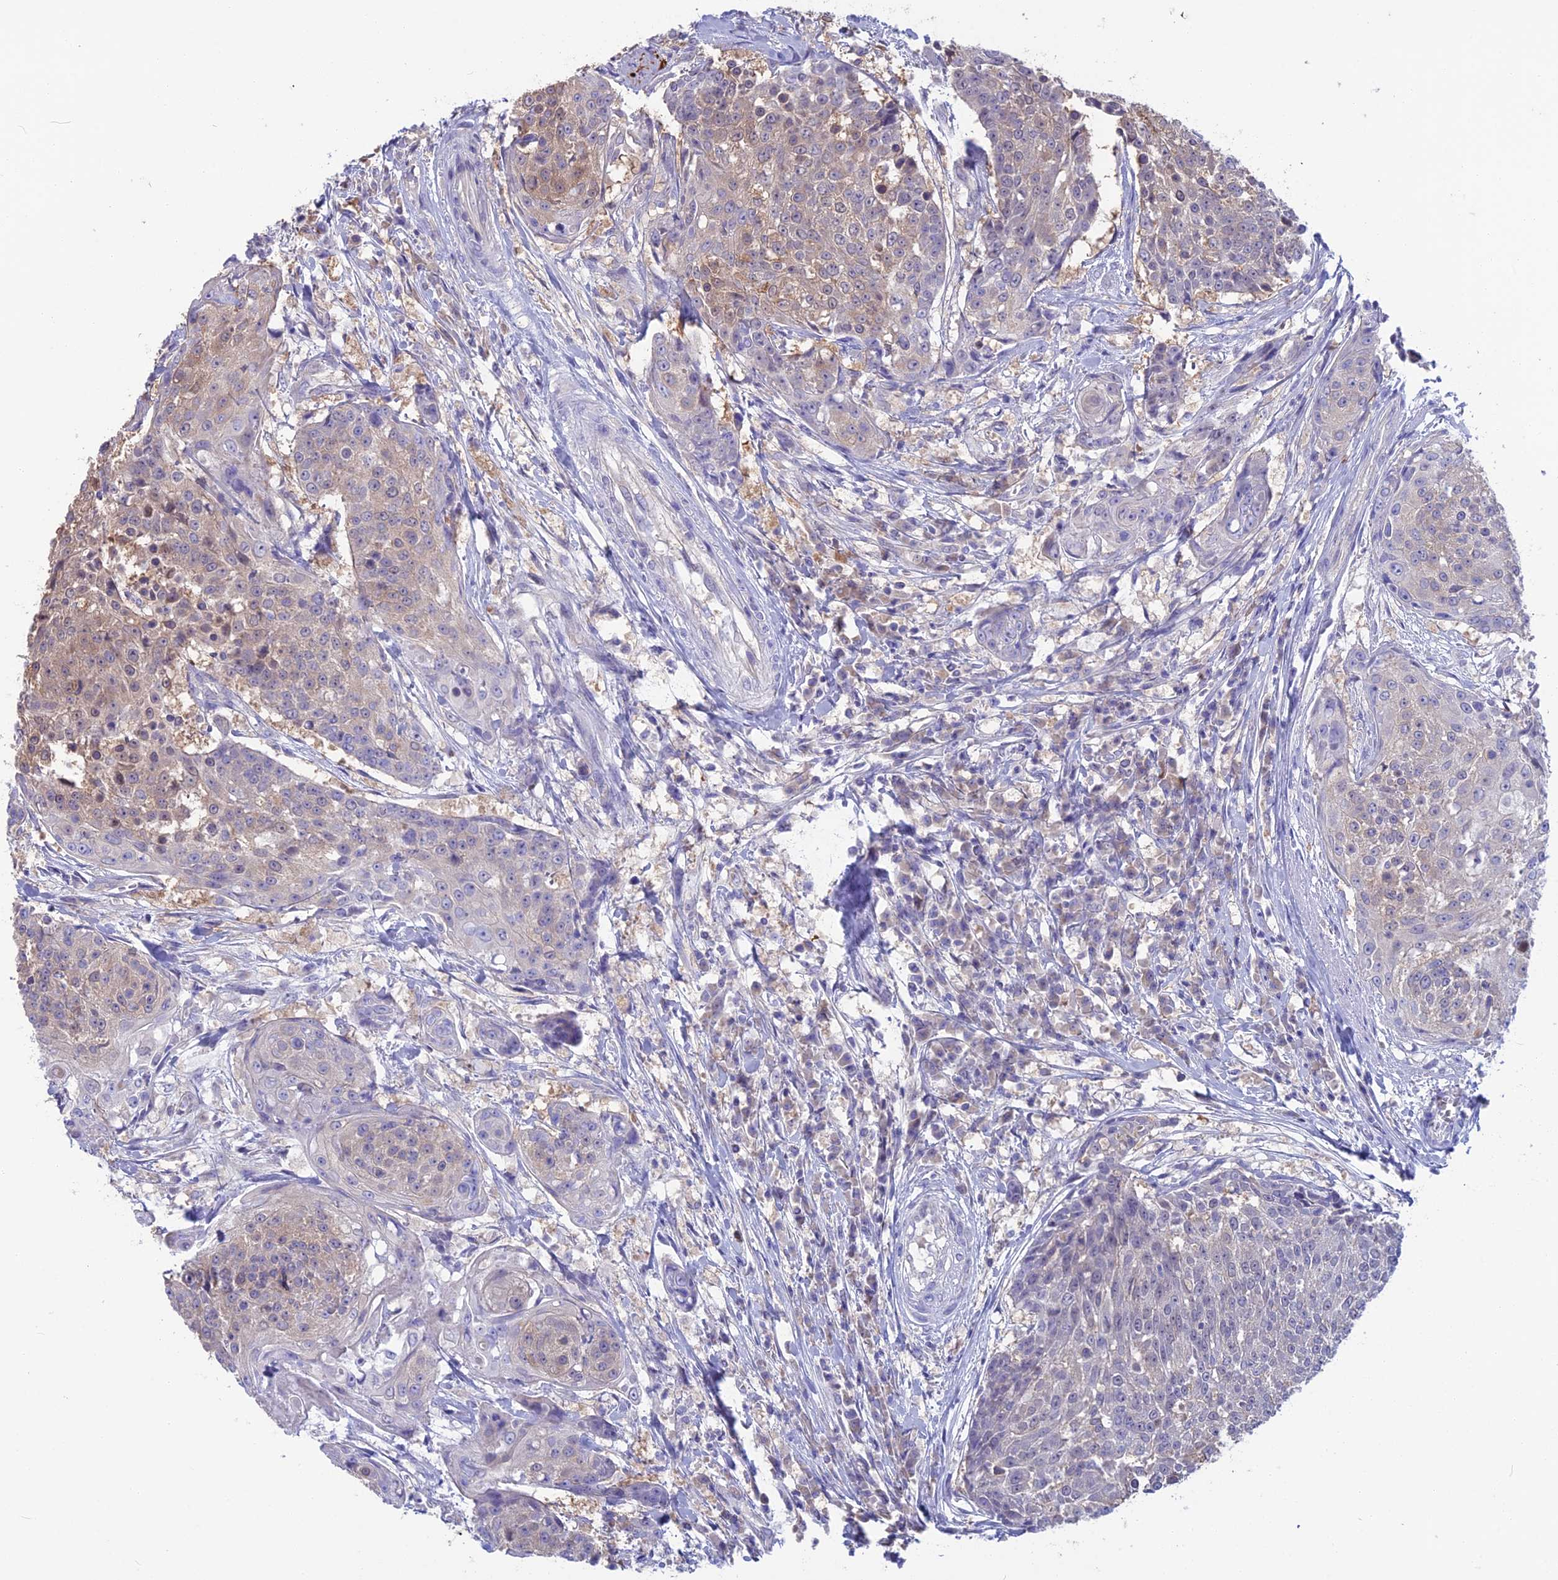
{"staining": {"intensity": "weak", "quantity": "<25%", "location": "cytoplasmic/membranous"}, "tissue": "urothelial cancer", "cell_type": "Tumor cells", "image_type": "cancer", "snomed": [{"axis": "morphology", "description": "Urothelial carcinoma, High grade"}, {"axis": "topography", "description": "Urinary bladder"}], "caption": "Immunohistochemical staining of urothelial cancer reveals no significant expression in tumor cells.", "gene": "SNAP91", "patient": {"sex": "female", "age": 63}}